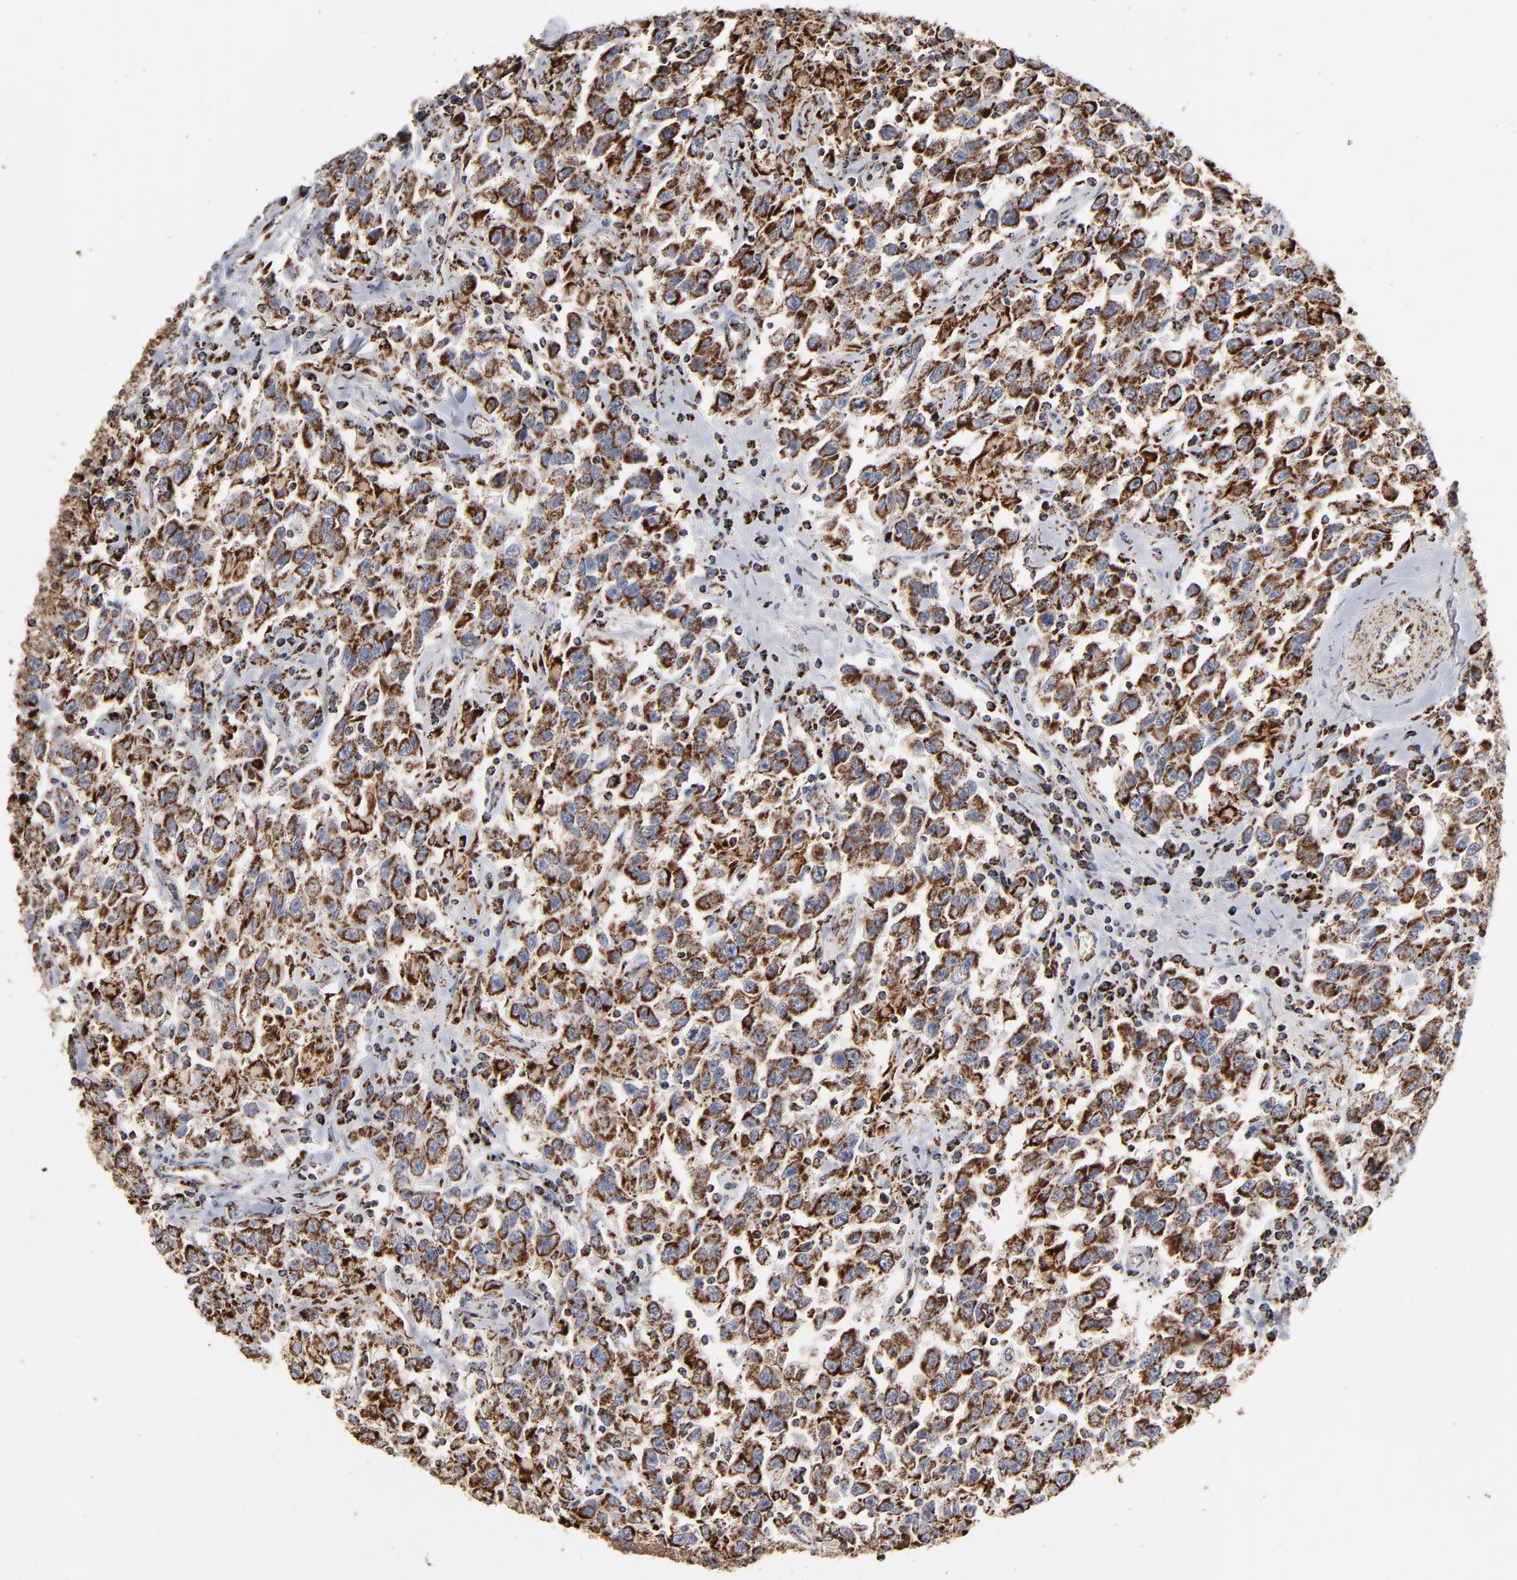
{"staining": {"intensity": "strong", "quantity": ">75%", "location": "cytoplasmic/membranous"}, "tissue": "testis cancer", "cell_type": "Tumor cells", "image_type": "cancer", "snomed": [{"axis": "morphology", "description": "Seminoma, NOS"}, {"axis": "topography", "description": "Testis"}], "caption": "Protein expression by immunohistochemistry shows strong cytoplasmic/membranous expression in about >75% of tumor cells in testis seminoma.", "gene": "UQCRC1", "patient": {"sex": "male", "age": 41}}